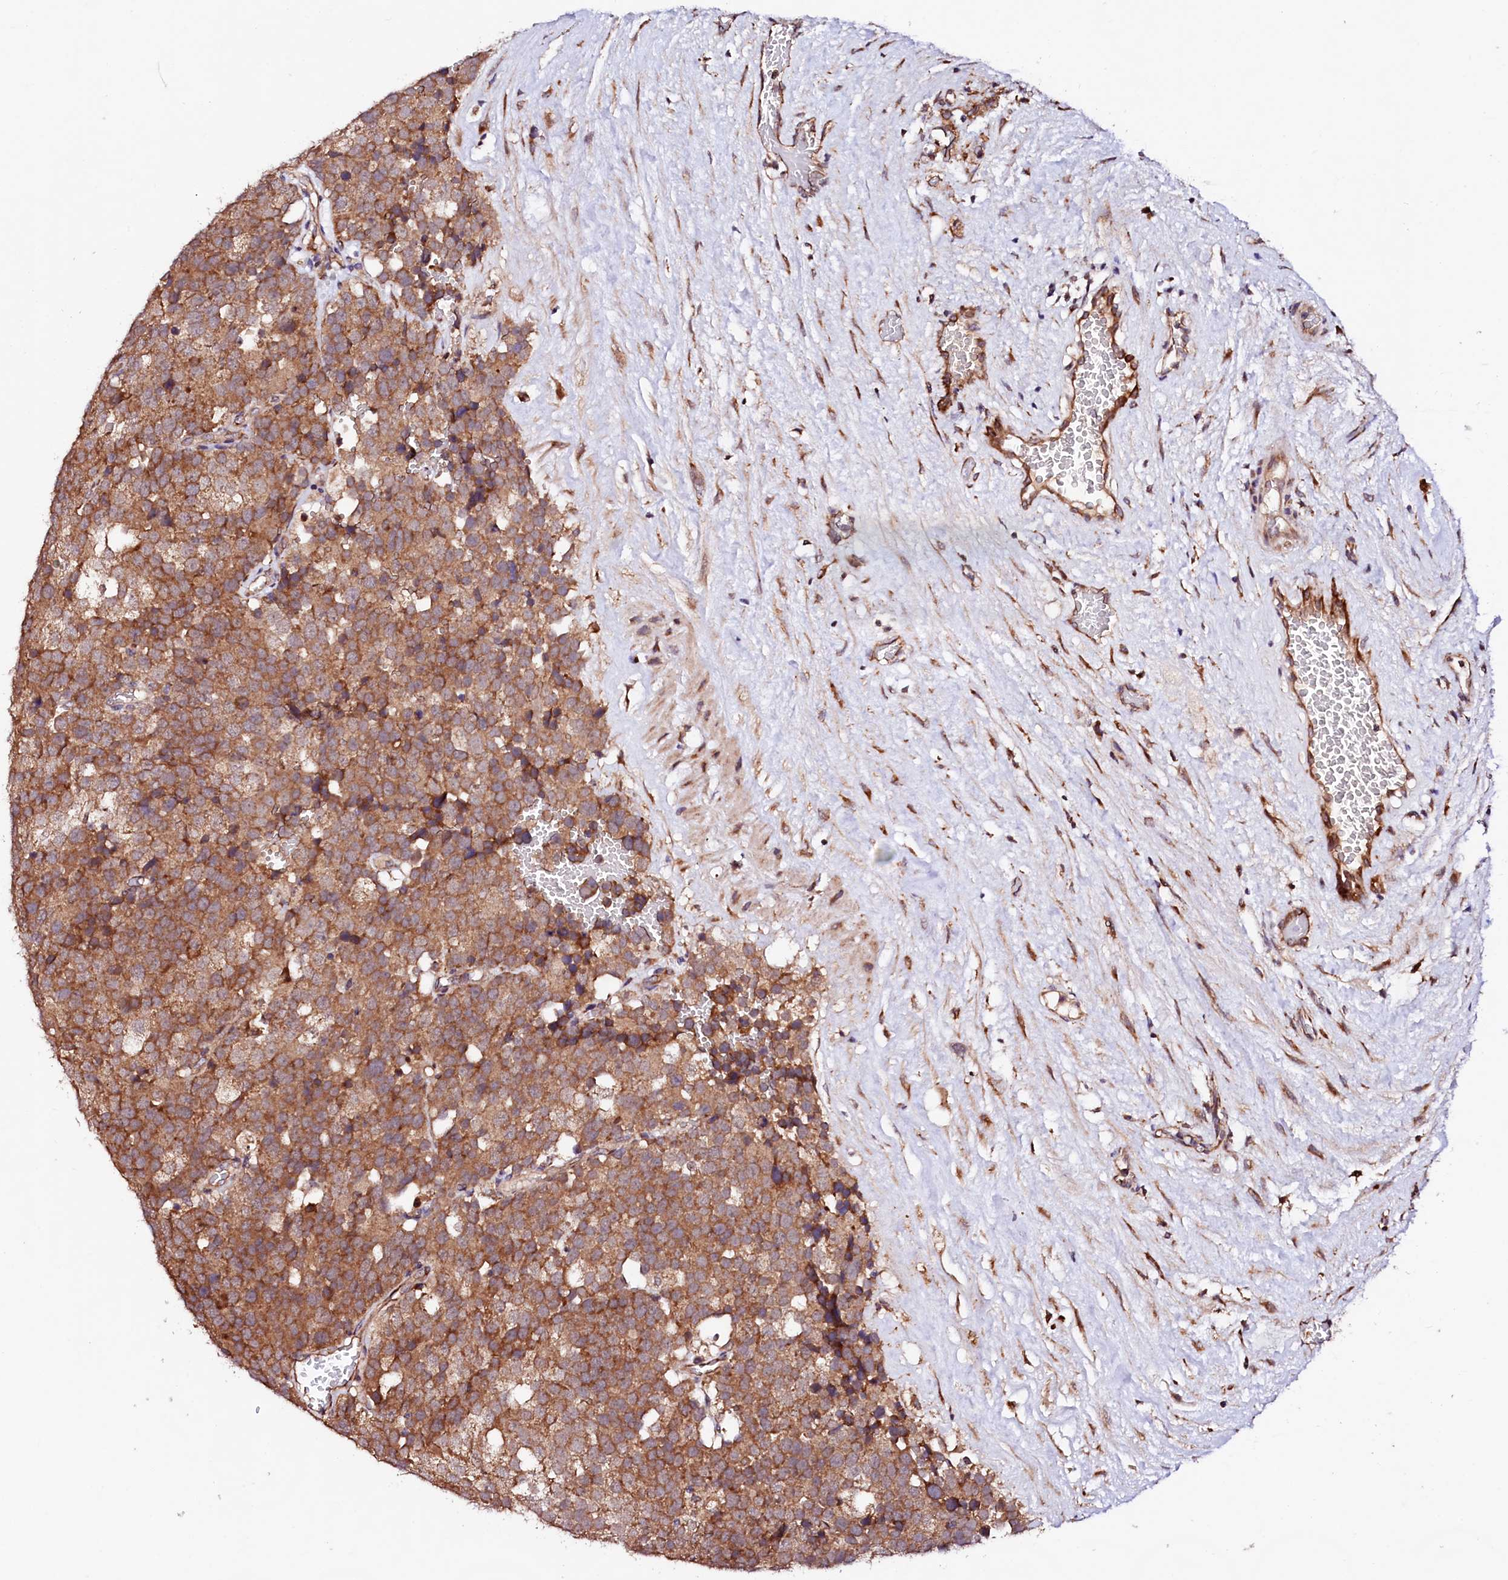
{"staining": {"intensity": "moderate", "quantity": ">75%", "location": "cytoplasmic/membranous"}, "tissue": "testis cancer", "cell_type": "Tumor cells", "image_type": "cancer", "snomed": [{"axis": "morphology", "description": "Seminoma, NOS"}, {"axis": "topography", "description": "Testis"}], "caption": "Testis seminoma stained for a protein shows moderate cytoplasmic/membranous positivity in tumor cells.", "gene": "UBE3C", "patient": {"sex": "male", "age": 71}}